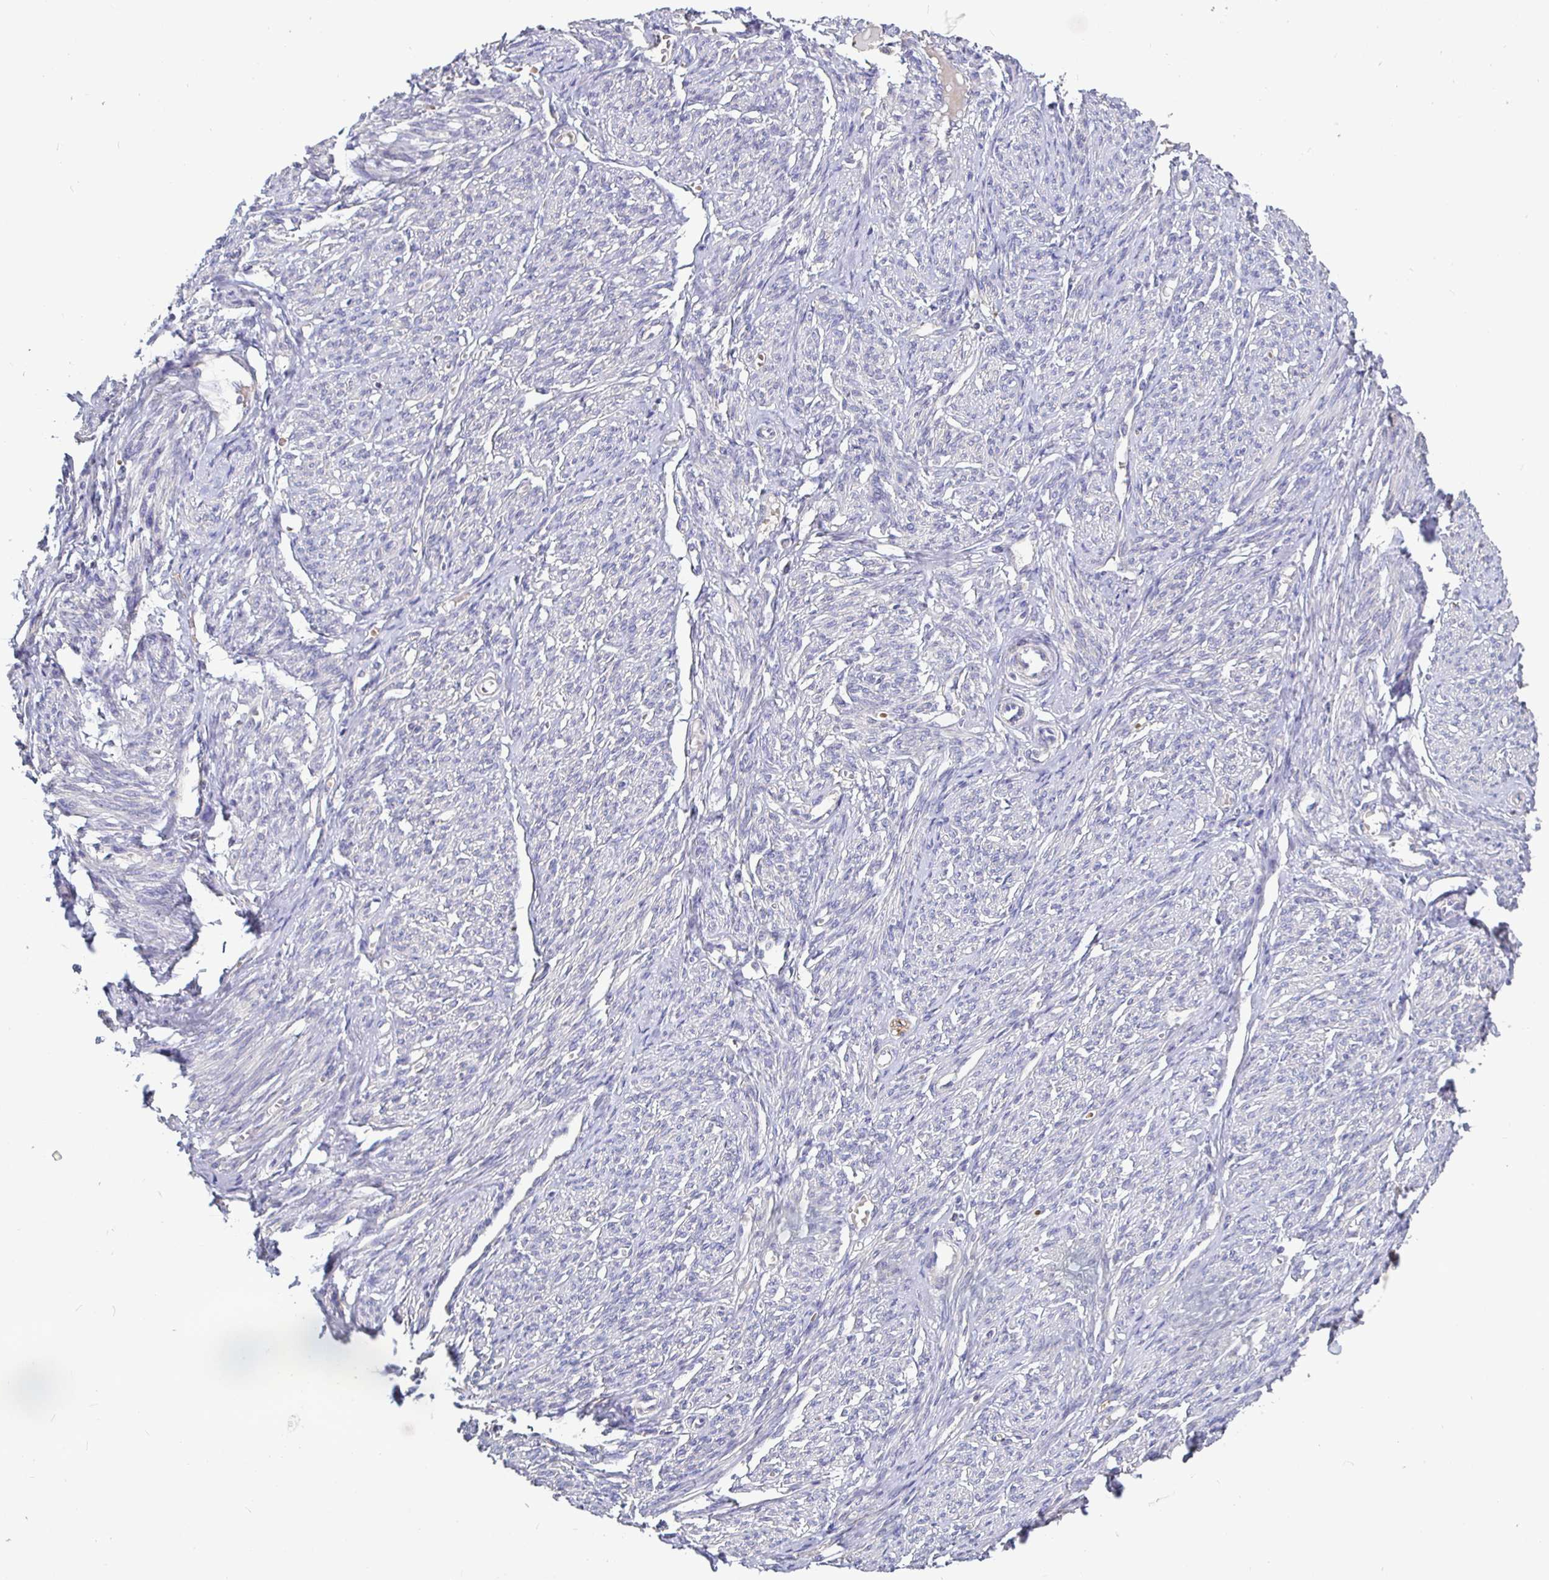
{"staining": {"intensity": "negative", "quantity": "none", "location": "none"}, "tissue": "smooth muscle", "cell_type": "Smooth muscle cells", "image_type": "normal", "snomed": [{"axis": "morphology", "description": "Normal tissue, NOS"}, {"axis": "topography", "description": "Smooth muscle"}], "caption": "Immunohistochemical staining of unremarkable human smooth muscle demonstrates no significant positivity in smooth muscle cells.", "gene": "KIF21A", "patient": {"sex": "female", "age": 65}}